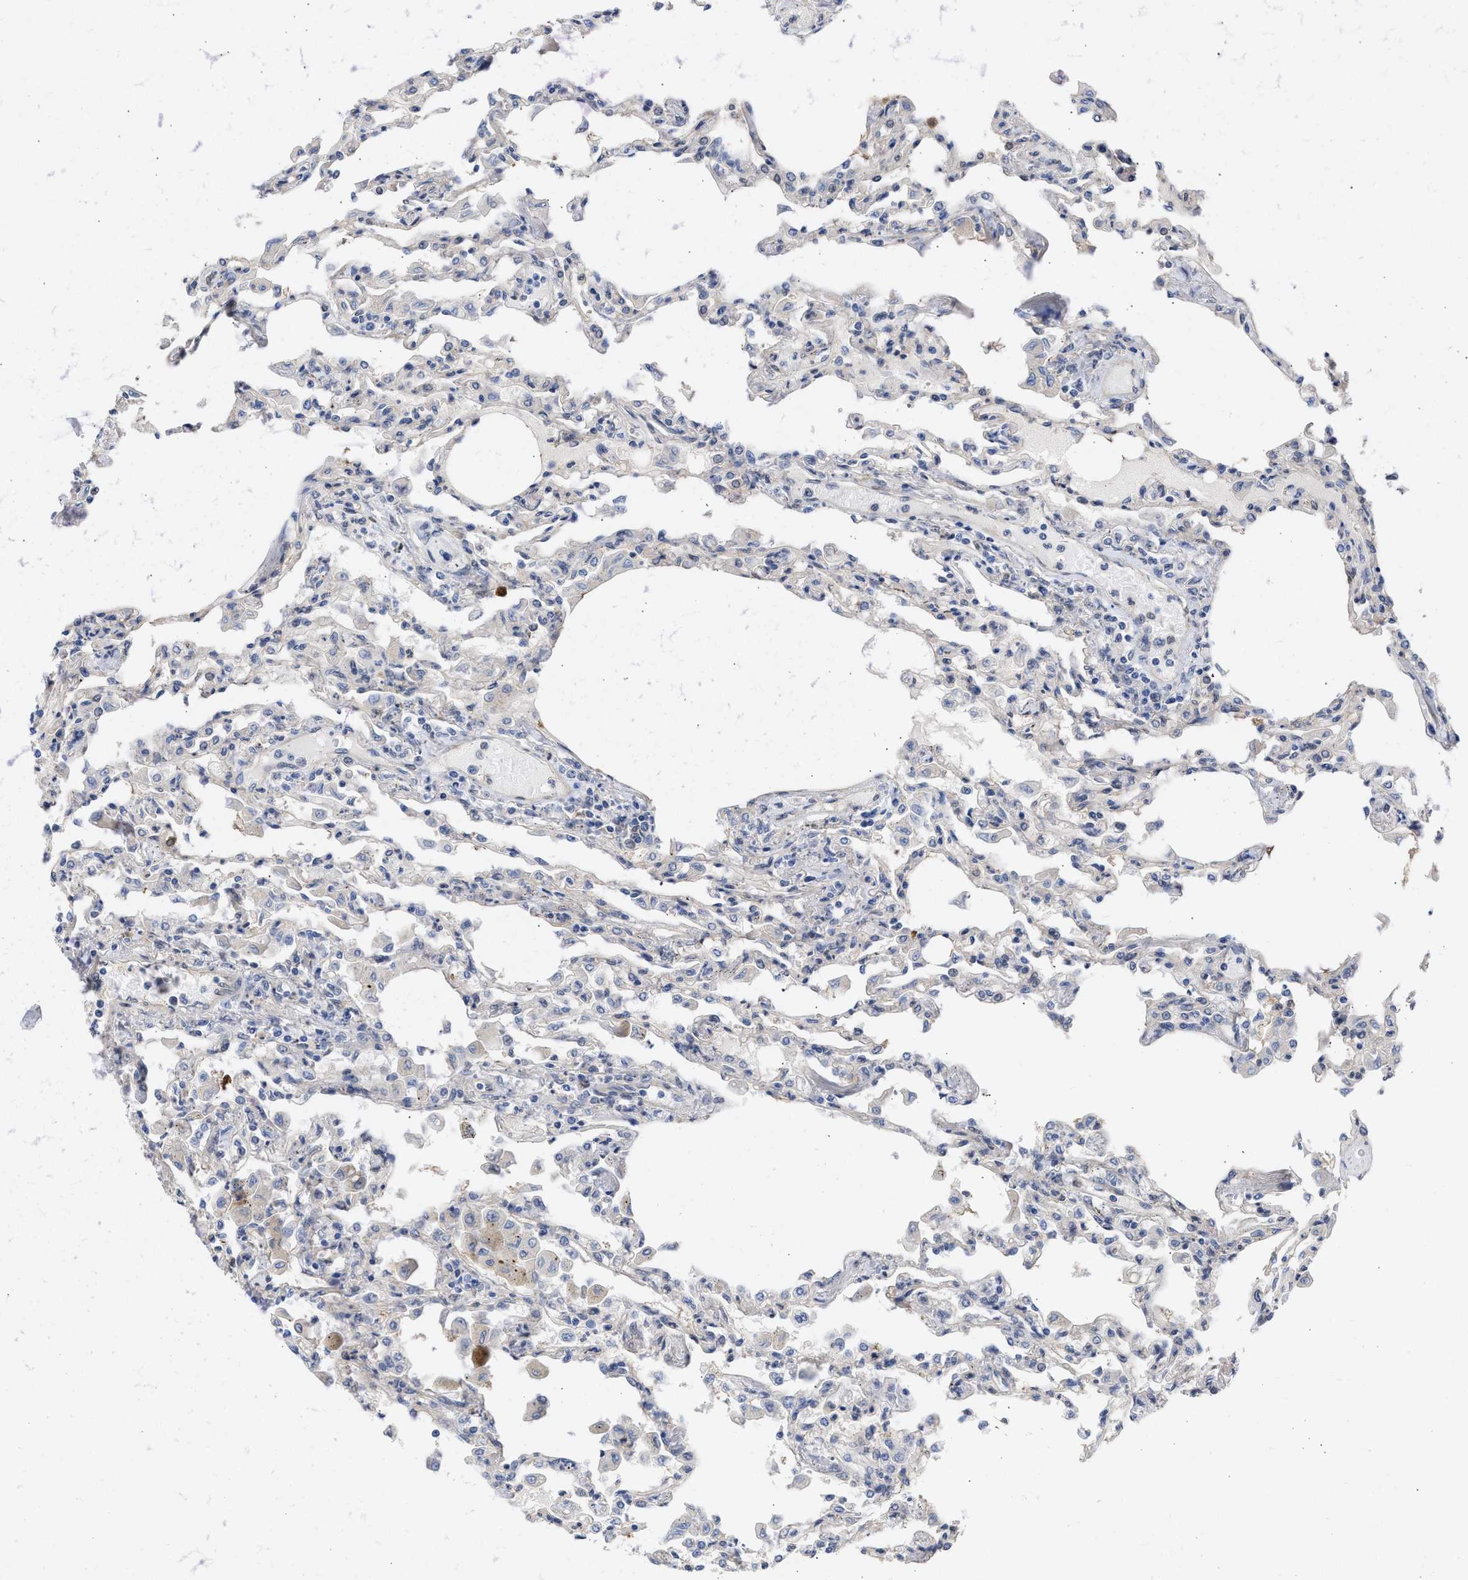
{"staining": {"intensity": "weak", "quantity": "25%-75%", "location": "cytoplasmic/membranous"}, "tissue": "lung", "cell_type": "Alveolar cells", "image_type": "normal", "snomed": [{"axis": "morphology", "description": "Normal tissue, NOS"}, {"axis": "topography", "description": "Bronchus"}, {"axis": "topography", "description": "Lung"}], "caption": "Immunohistochemical staining of normal lung reveals weak cytoplasmic/membranous protein expression in approximately 25%-75% of alveolar cells. (DAB (3,3'-diaminobenzidine) IHC with brightfield microscopy, high magnification).", "gene": "THRA", "patient": {"sex": "female", "age": 49}}